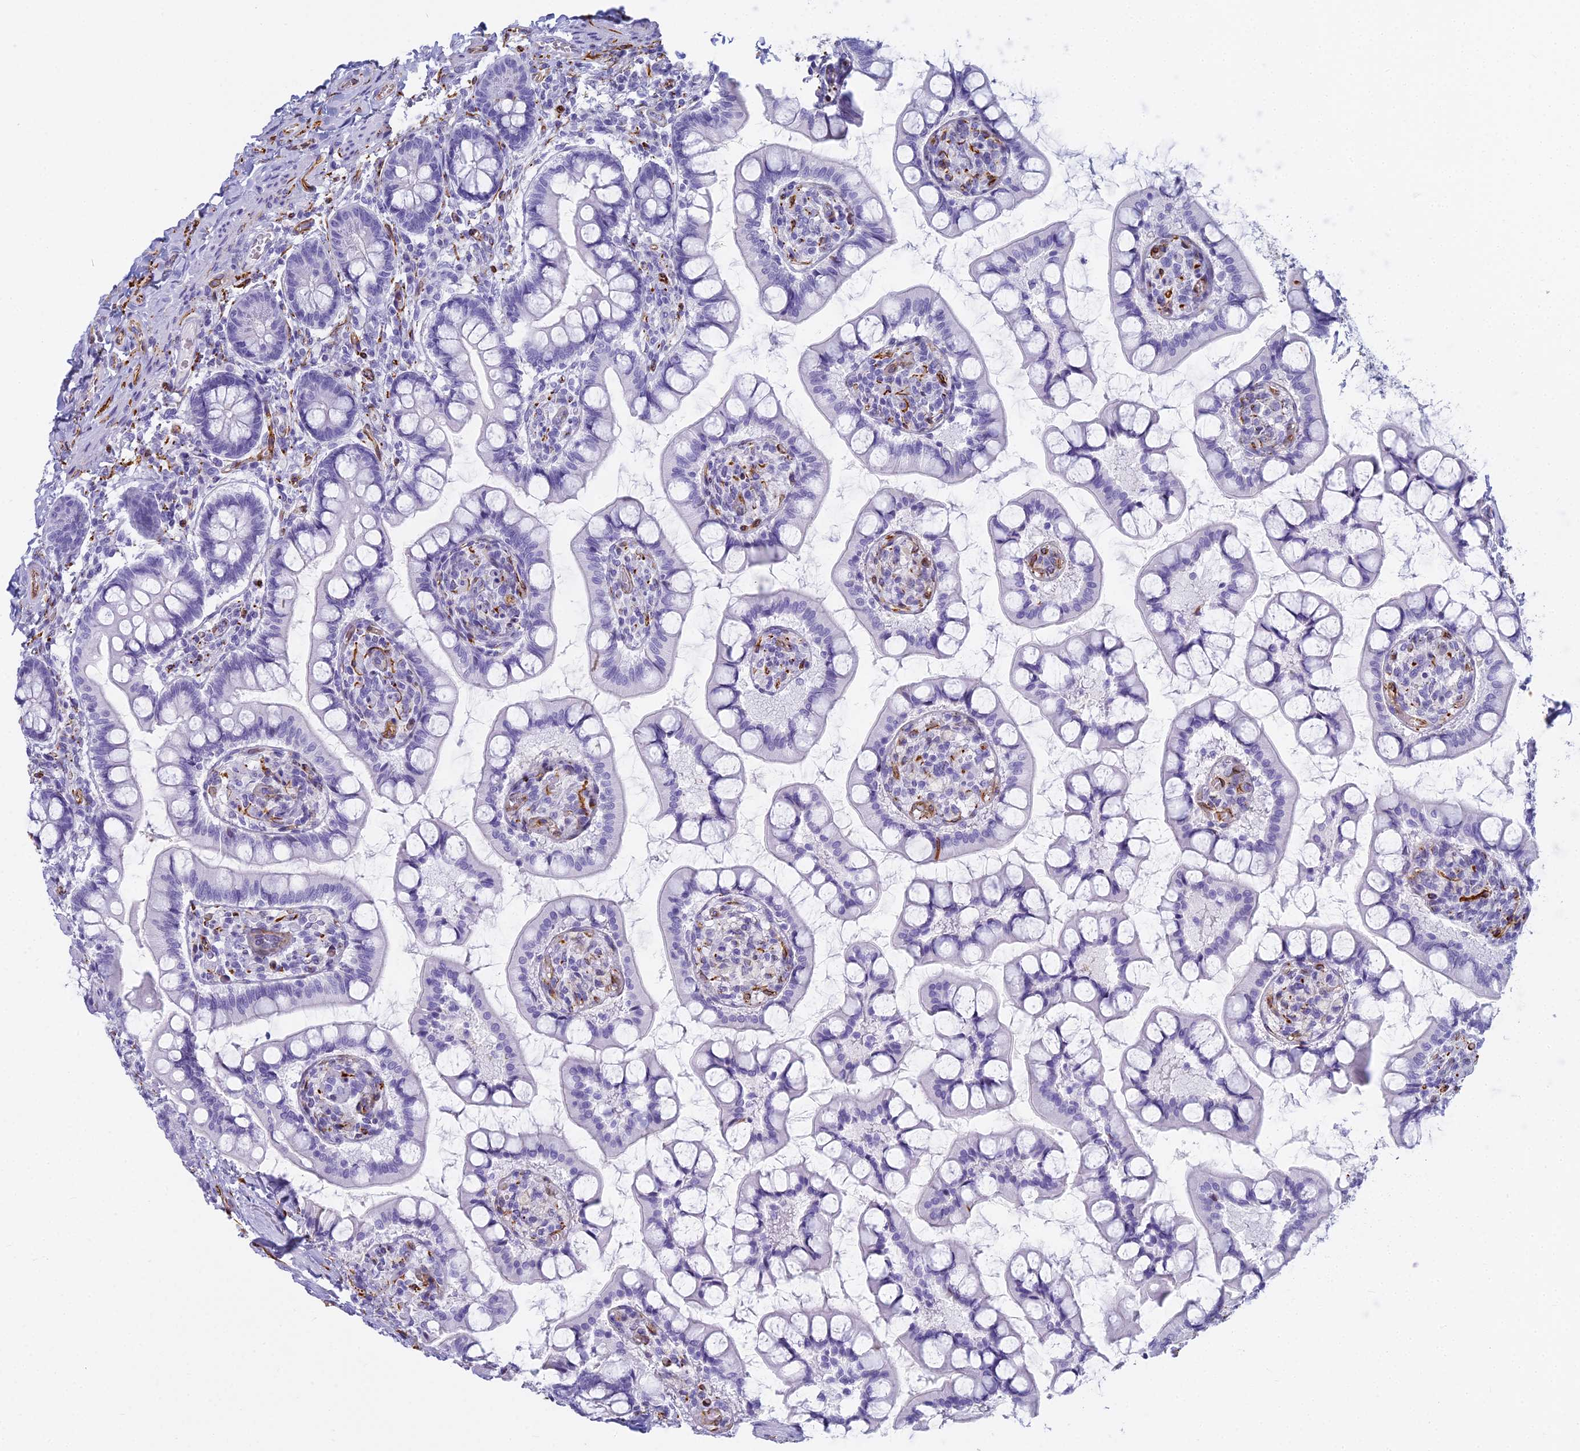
{"staining": {"intensity": "negative", "quantity": "none", "location": "none"}, "tissue": "small intestine", "cell_type": "Glandular cells", "image_type": "normal", "snomed": [{"axis": "morphology", "description": "Normal tissue, NOS"}, {"axis": "topography", "description": "Small intestine"}], "caption": "Glandular cells show no significant protein positivity in normal small intestine. The staining is performed using DAB brown chromogen with nuclei counter-stained in using hematoxylin.", "gene": "ENSG00000265118", "patient": {"sex": "male", "age": 52}}